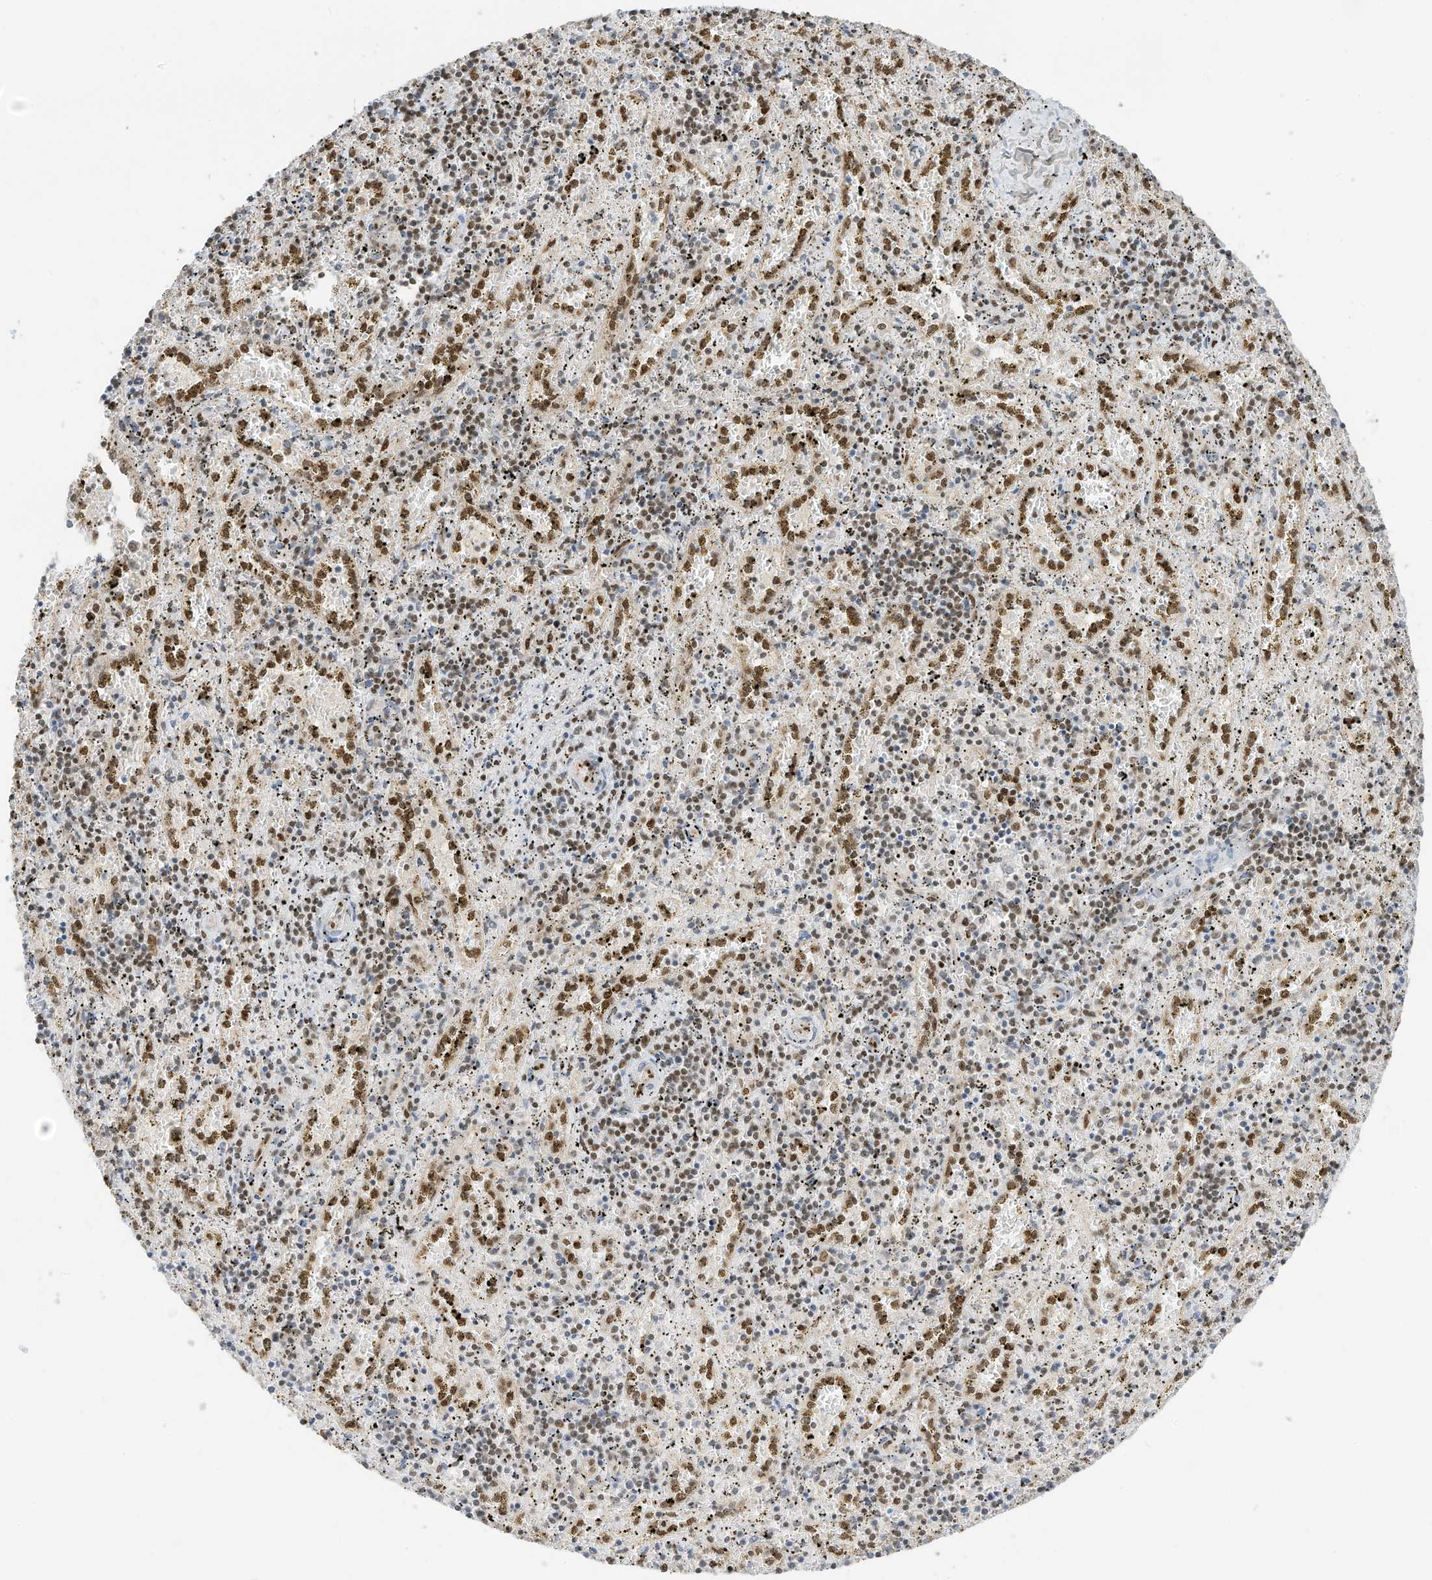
{"staining": {"intensity": "weak", "quantity": "25%-75%", "location": "nuclear"}, "tissue": "spleen", "cell_type": "Cells in red pulp", "image_type": "normal", "snomed": [{"axis": "morphology", "description": "Normal tissue, NOS"}, {"axis": "topography", "description": "Spleen"}], "caption": "Immunohistochemical staining of normal human spleen demonstrates weak nuclear protein expression in about 25%-75% of cells in red pulp.", "gene": "AURKAIP1", "patient": {"sex": "male", "age": 11}}